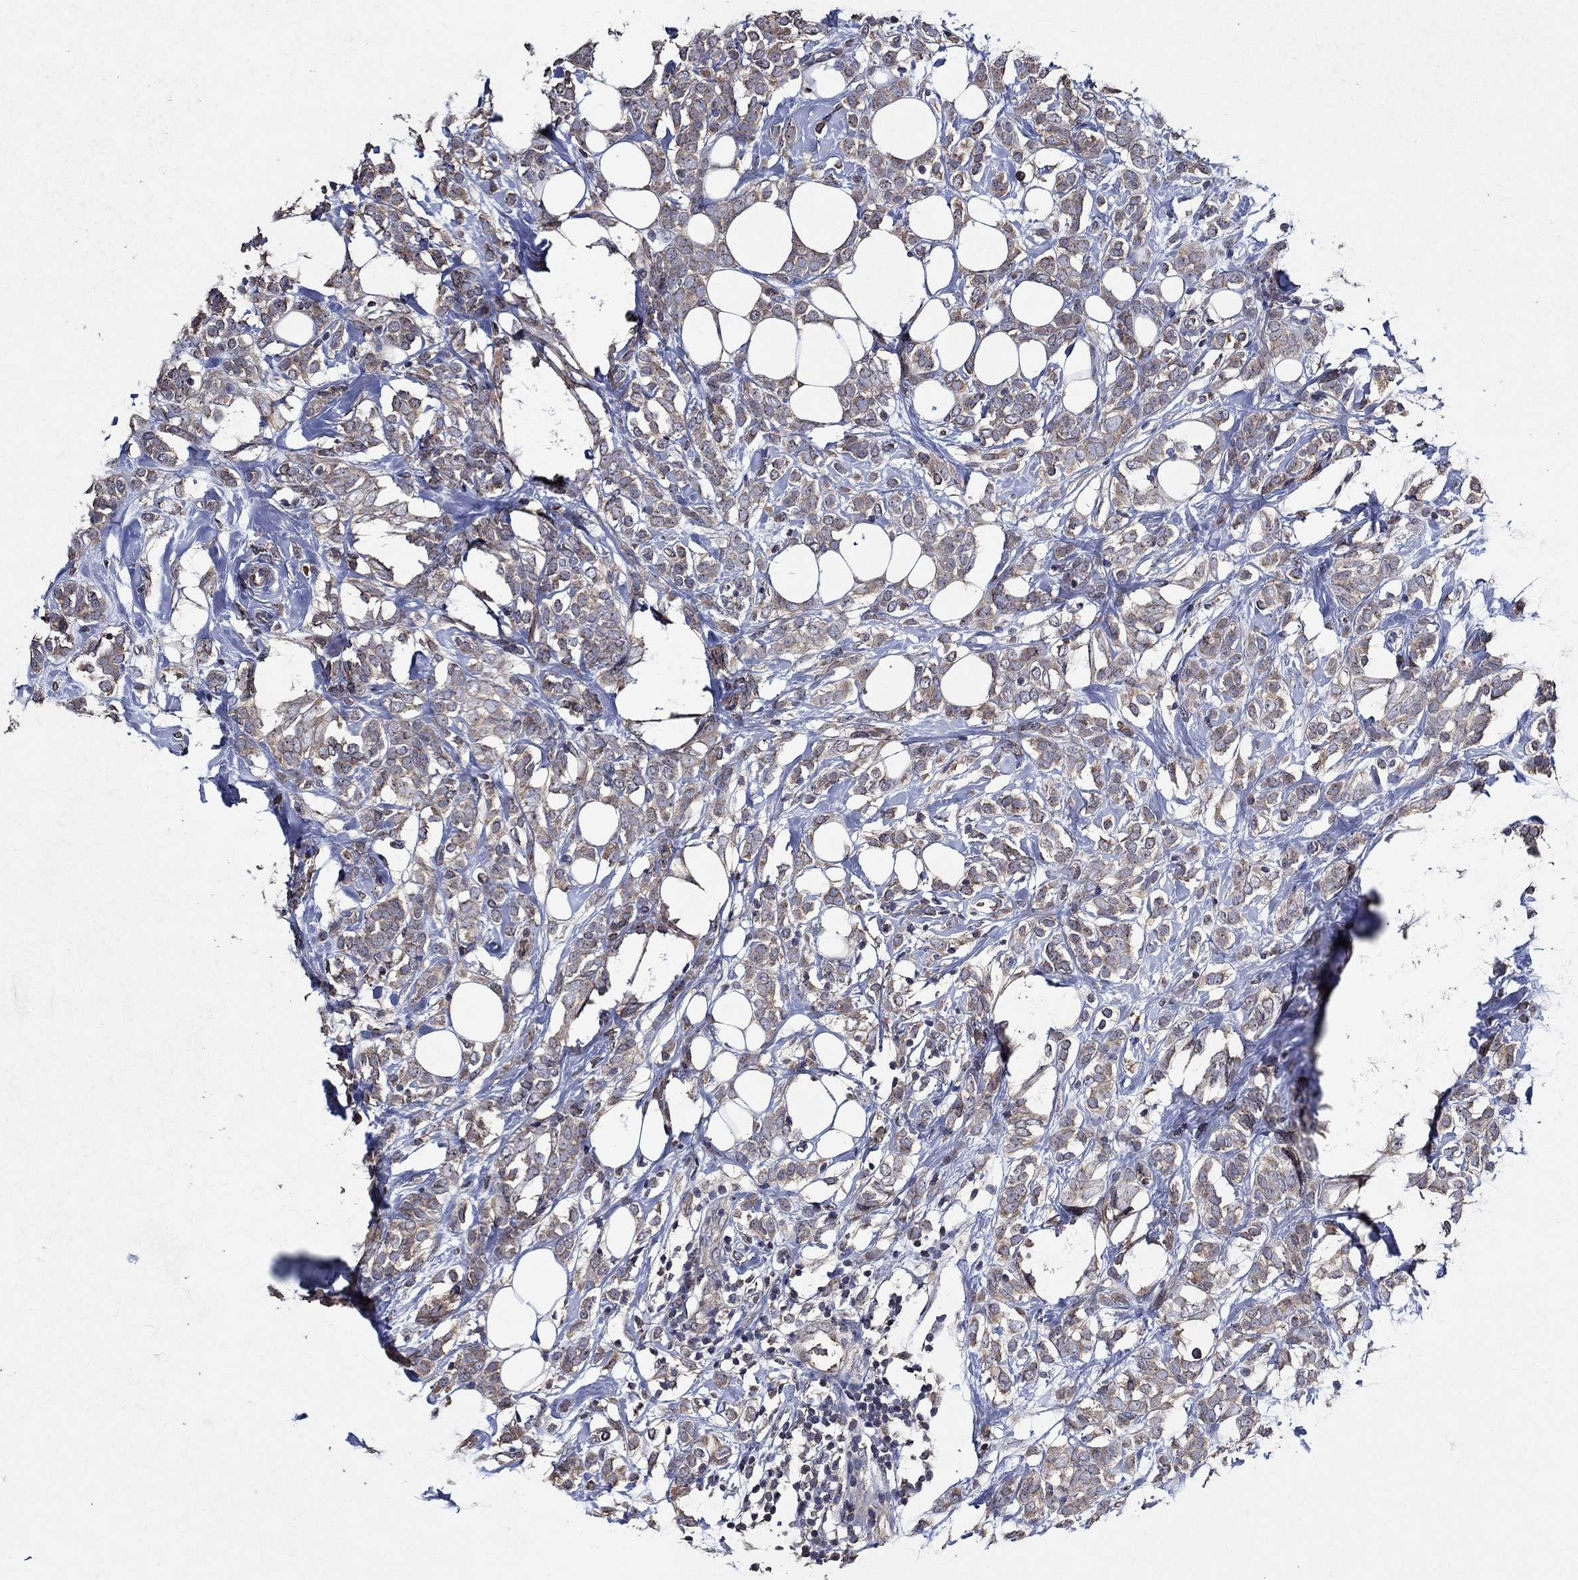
{"staining": {"intensity": "weak", "quantity": ">75%", "location": "cytoplasmic/membranous"}, "tissue": "breast cancer", "cell_type": "Tumor cells", "image_type": "cancer", "snomed": [{"axis": "morphology", "description": "Lobular carcinoma"}, {"axis": "topography", "description": "Breast"}], "caption": "Protein positivity by IHC reveals weak cytoplasmic/membranous positivity in about >75% of tumor cells in breast cancer (lobular carcinoma).", "gene": "HAP1", "patient": {"sex": "female", "age": 49}}